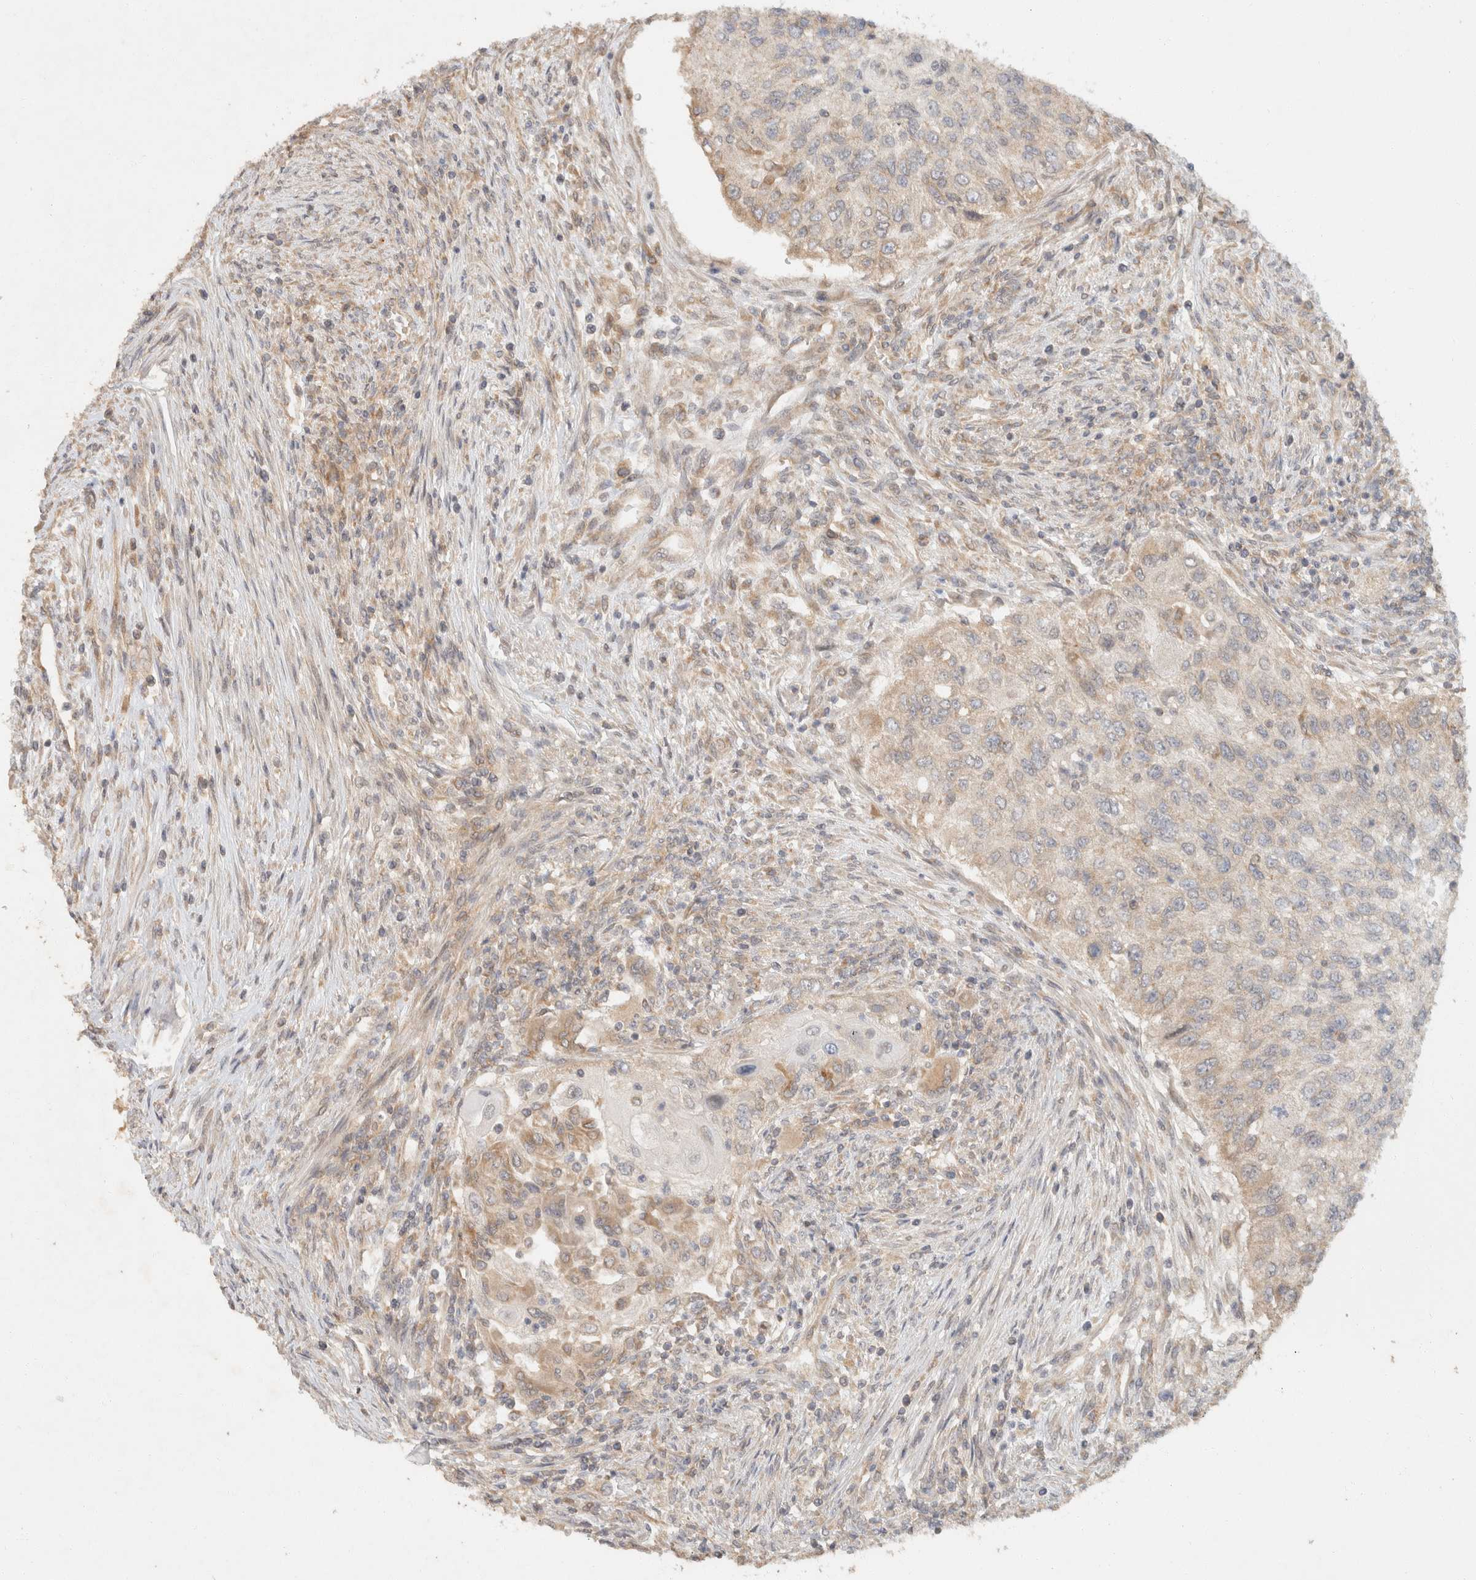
{"staining": {"intensity": "weak", "quantity": "<25%", "location": "cytoplasmic/membranous"}, "tissue": "urothelial cancer", "cell_type": "Tumor cells", "image_type": "cancer", "snomed": [{"axis": "morphology", "description": "Urothelial carcinoma, High grade"}, {"axis": "topography", "description": "Urinary bladder"}], "caption": "The image reveals no significant staining in tumor cells of urothelial cancer.", "gene": "TACC1", "patient": {"sex": "female", "age": 60}}